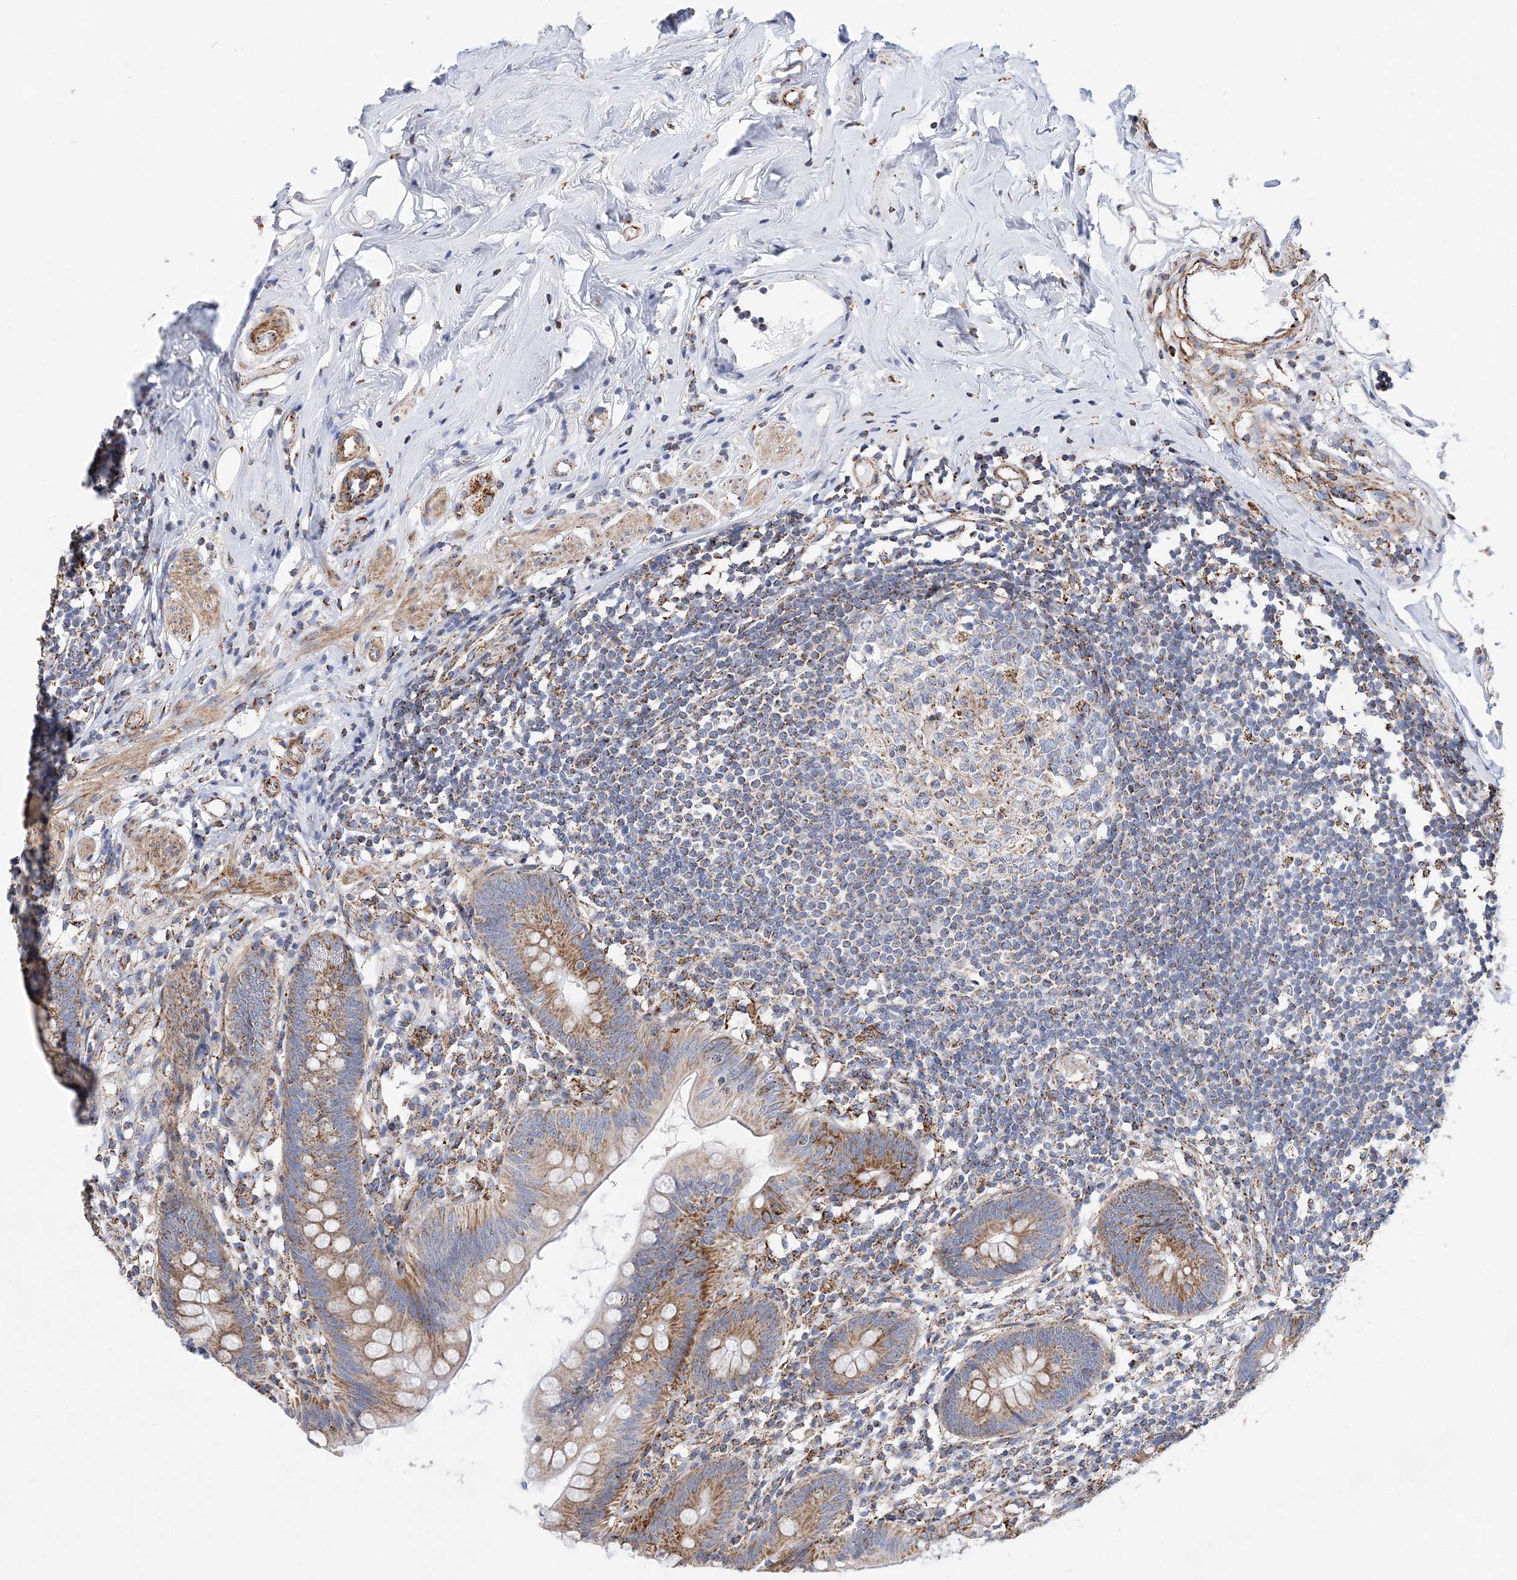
{"staining": {"intensity": "moderate", "quantity": ">75%", "location": "cytoplasmic/membranous"}, "tissue": "appendix", "cell_type": "Glandular cells", "image_type": "normal", "snomed": [{"axis": "morphology", "description": "Normal tissue, NOS"}, {"axis": "topography", "description": "Appendix"}], "caption": "The photomicrograph reveals a brown stain indicating the presence of a protein in the cytoplasmic/membranous of glandular cells in appendix. (Stains: DAB (3,3'-diaminobenzidine) in brown, nuclei in blue, Microscopy: brightfield microscopy at high magnification).", "gene": "ACOT9", "patient": {"sex": "female", "age": 62}}